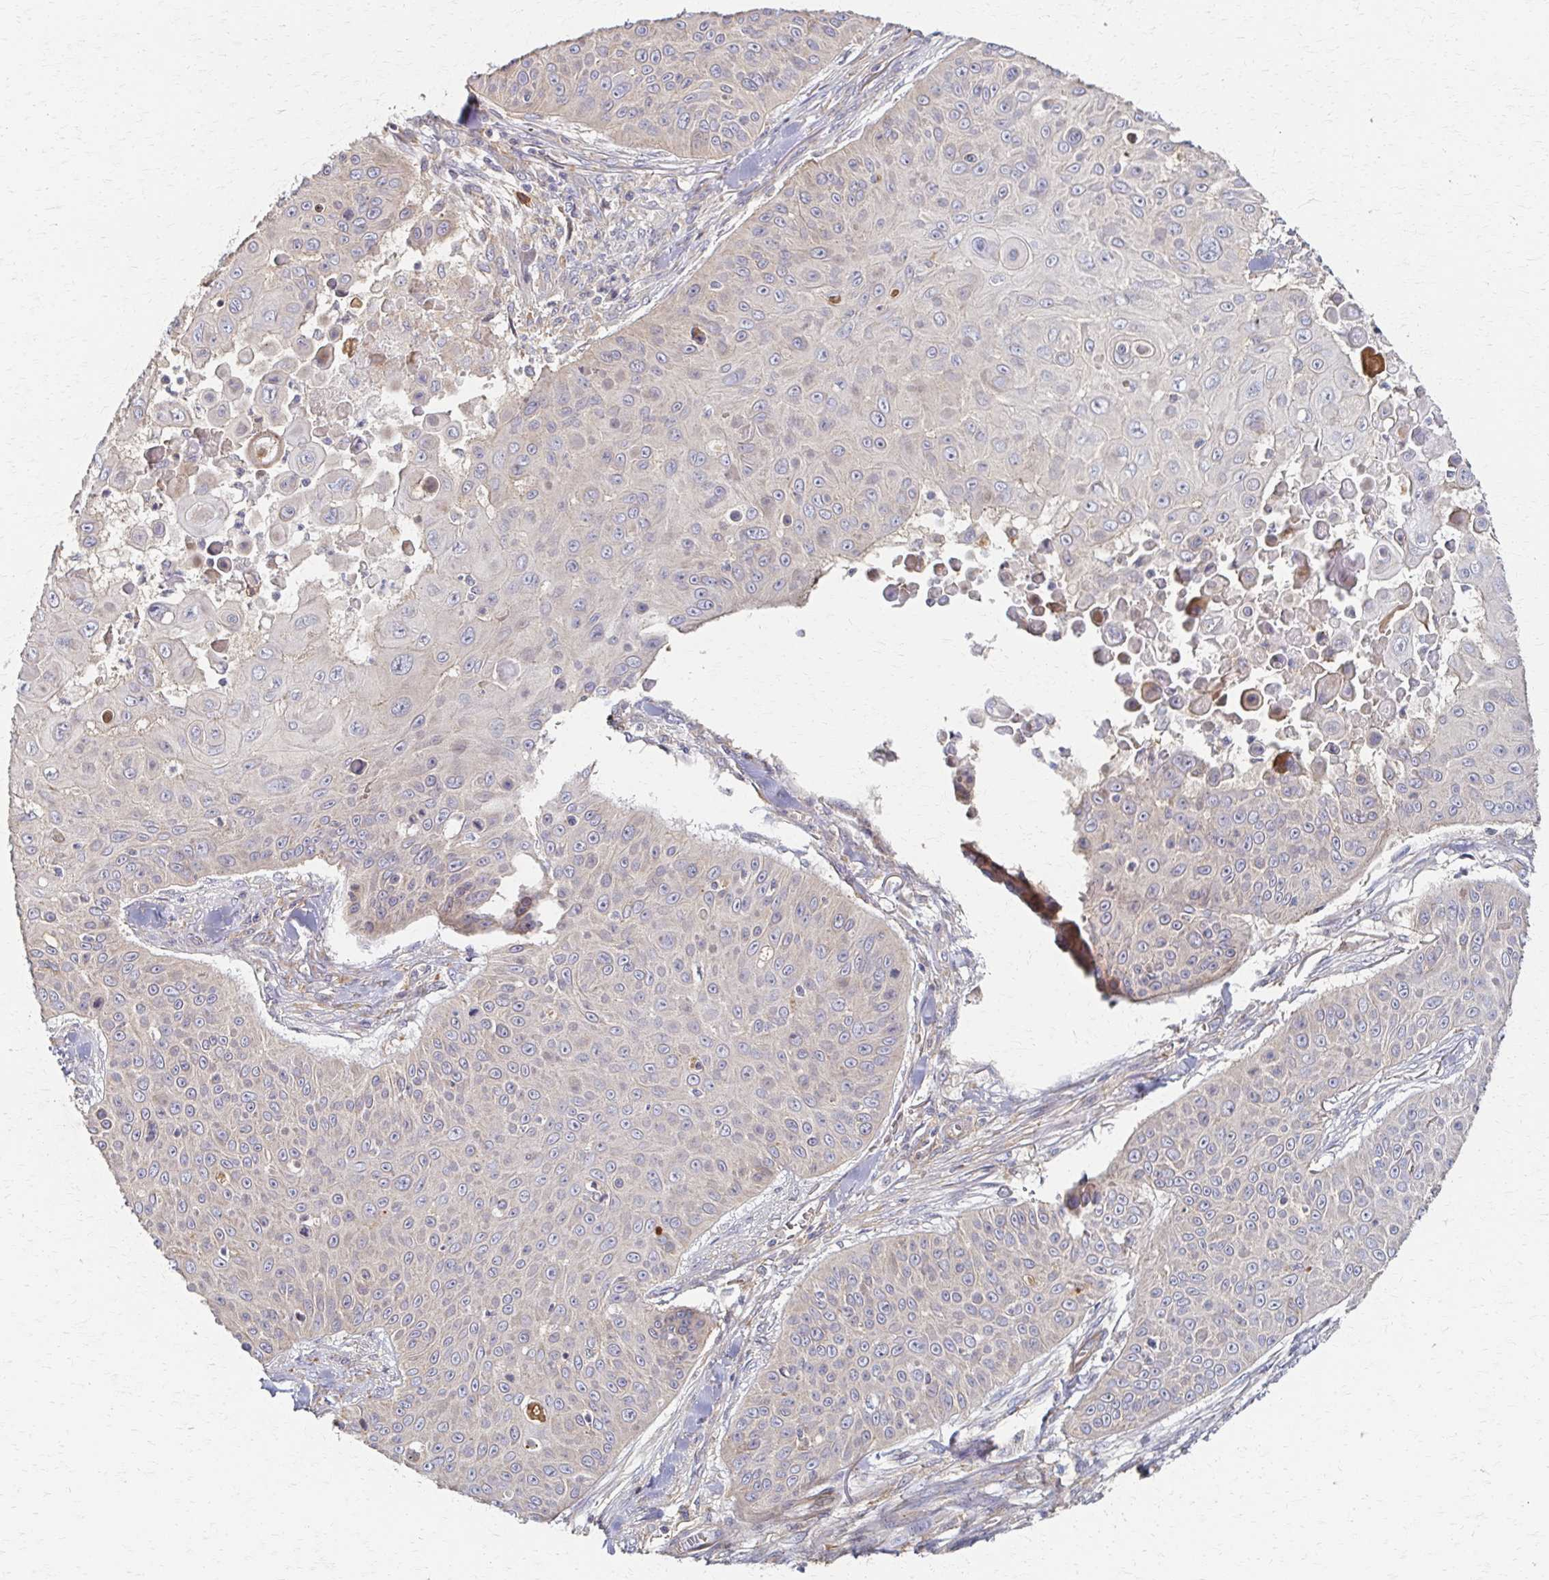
{"staining": {"intensity": "negative", "quantity": "none", "location": "none"}, "tissue": "skin cancer", "cell_type": "Tumor cells", "image_type": "cancer", "snomed": [{"axis": "morphology", "description": "Squamous cell carcinoma, NOS"}, {"axis": "topography", "description": "Skin"}], "caption": "High magnification brightfield microscopy of skin squamous cell carcinoma stained with DAB (3,3'-diaminobenzidine) (brown) and counterstained with hematoxylin (blue): tumor cells show no significant expression.", "gene": "SKA2", "patient": {"sex": "male", "age": 82}}